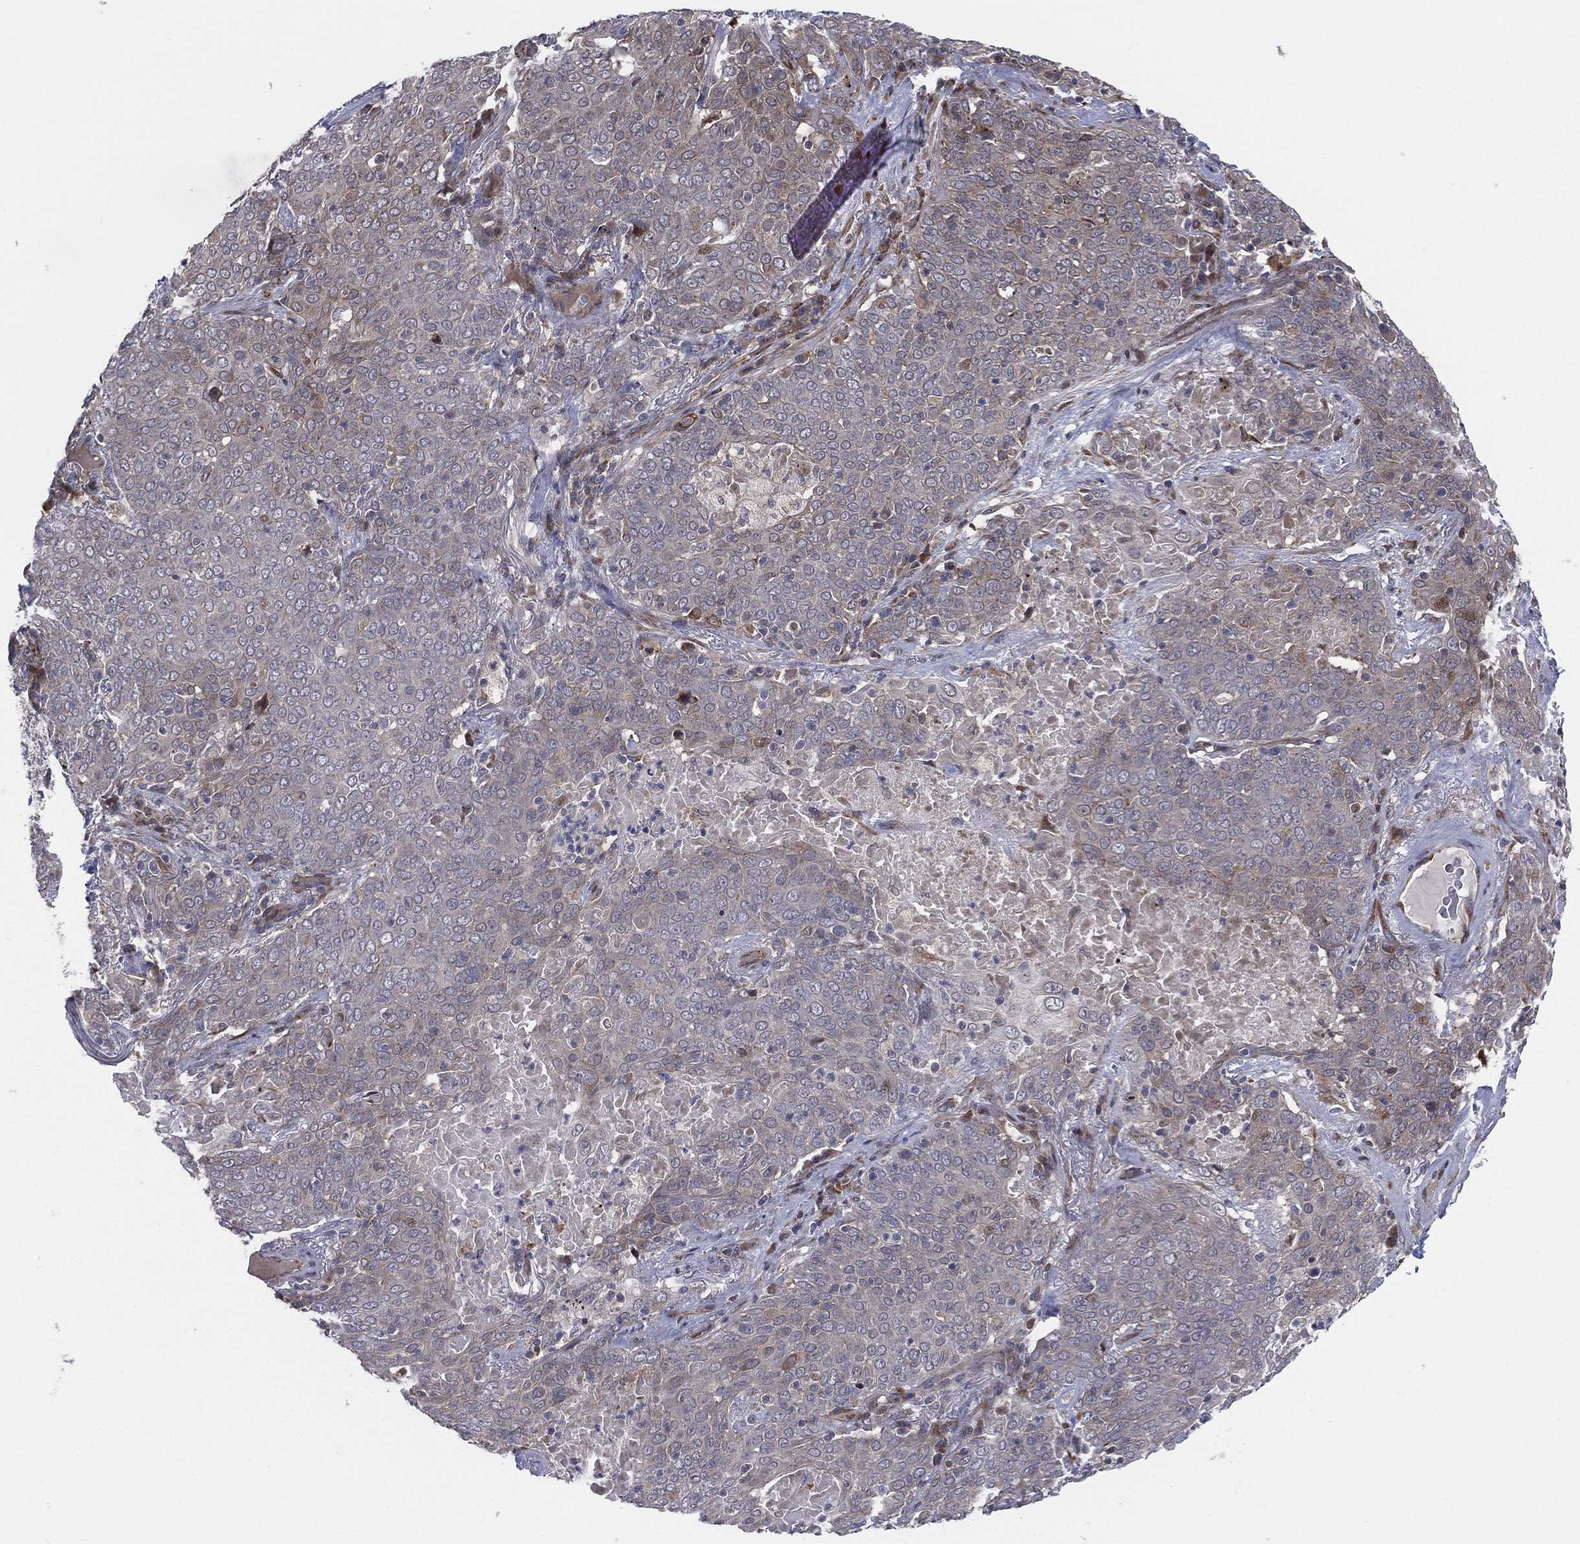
{"staining": {"intensity": "negative", "quantity": "none", "location": "none"}, "tissue": "lung cancer", "cell_type": "Tumor cells", "image_type": "cancer", "snomed": [{"axis": "morphology", "description": "Squamous cell carcinoma, NOS"}, {"axis": "topography", "description": "Lung"}], "caption": "Immunohistochemistry photomicrograph of lung cancer stained for a protein (brown), which reveals no staining in tumor cells.", "gene": "UTP14A", "patient": {"sex": "male", "age": 82}}